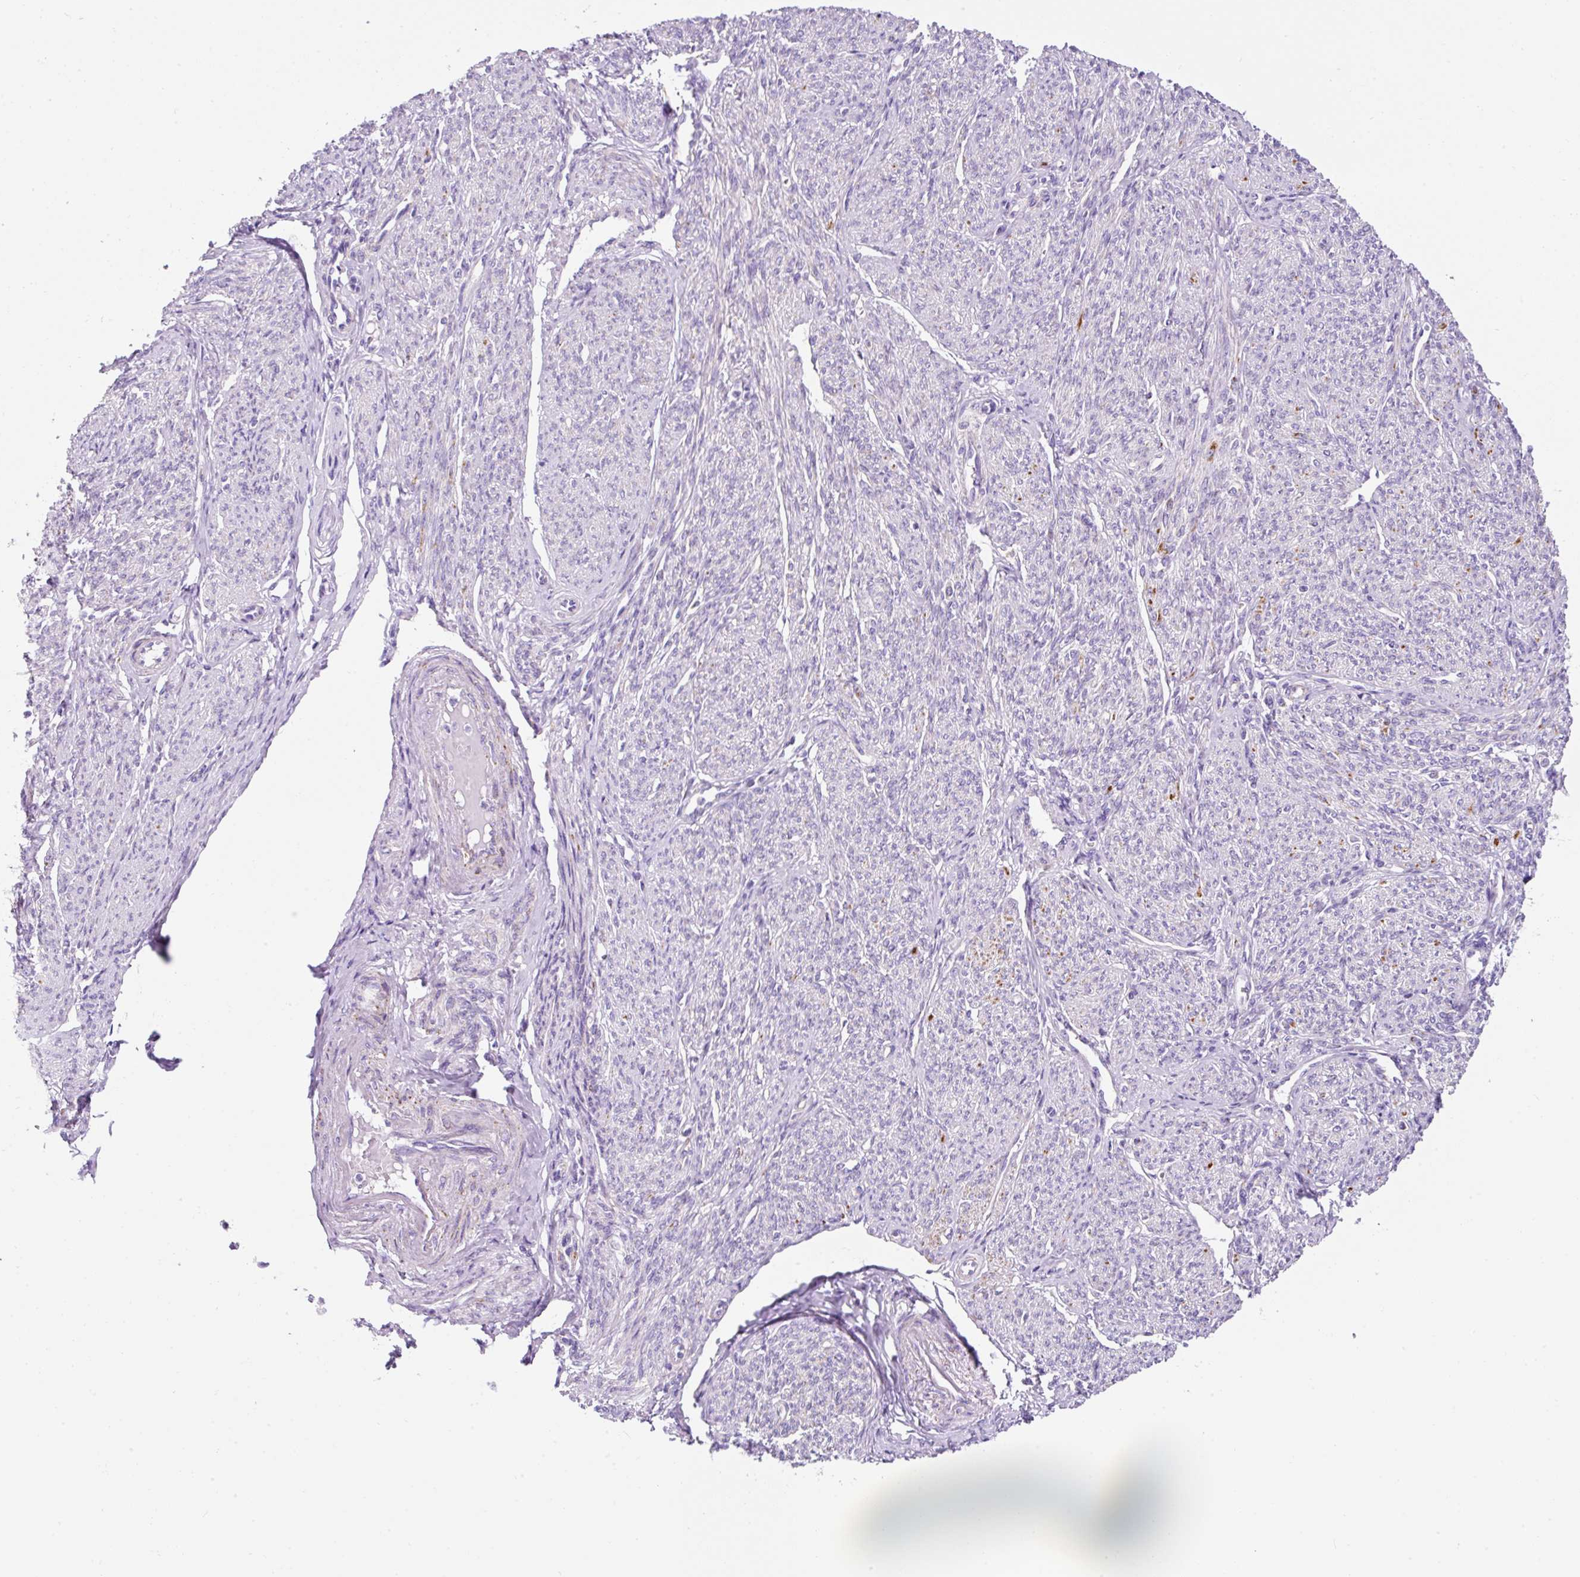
{"staining": {"intensity": "negative", "quantity": "none", "location": "none"}, "tissue": "smooth muscle", "cell_type": "Smooth muscle cells", "image_type": "normal", "snomed": [{"axis": "morphology", "description": "Normal tissue, NOS"}, {"axis": "topography", "description": "Smooth muscle"}], "caption": "Immunohistochemical staining of normal human smooth muscle reveals no significant positivity in smooth muscle cells.", "gene": "PLPP2", "patient": {"sex": "female", "age": 65}}